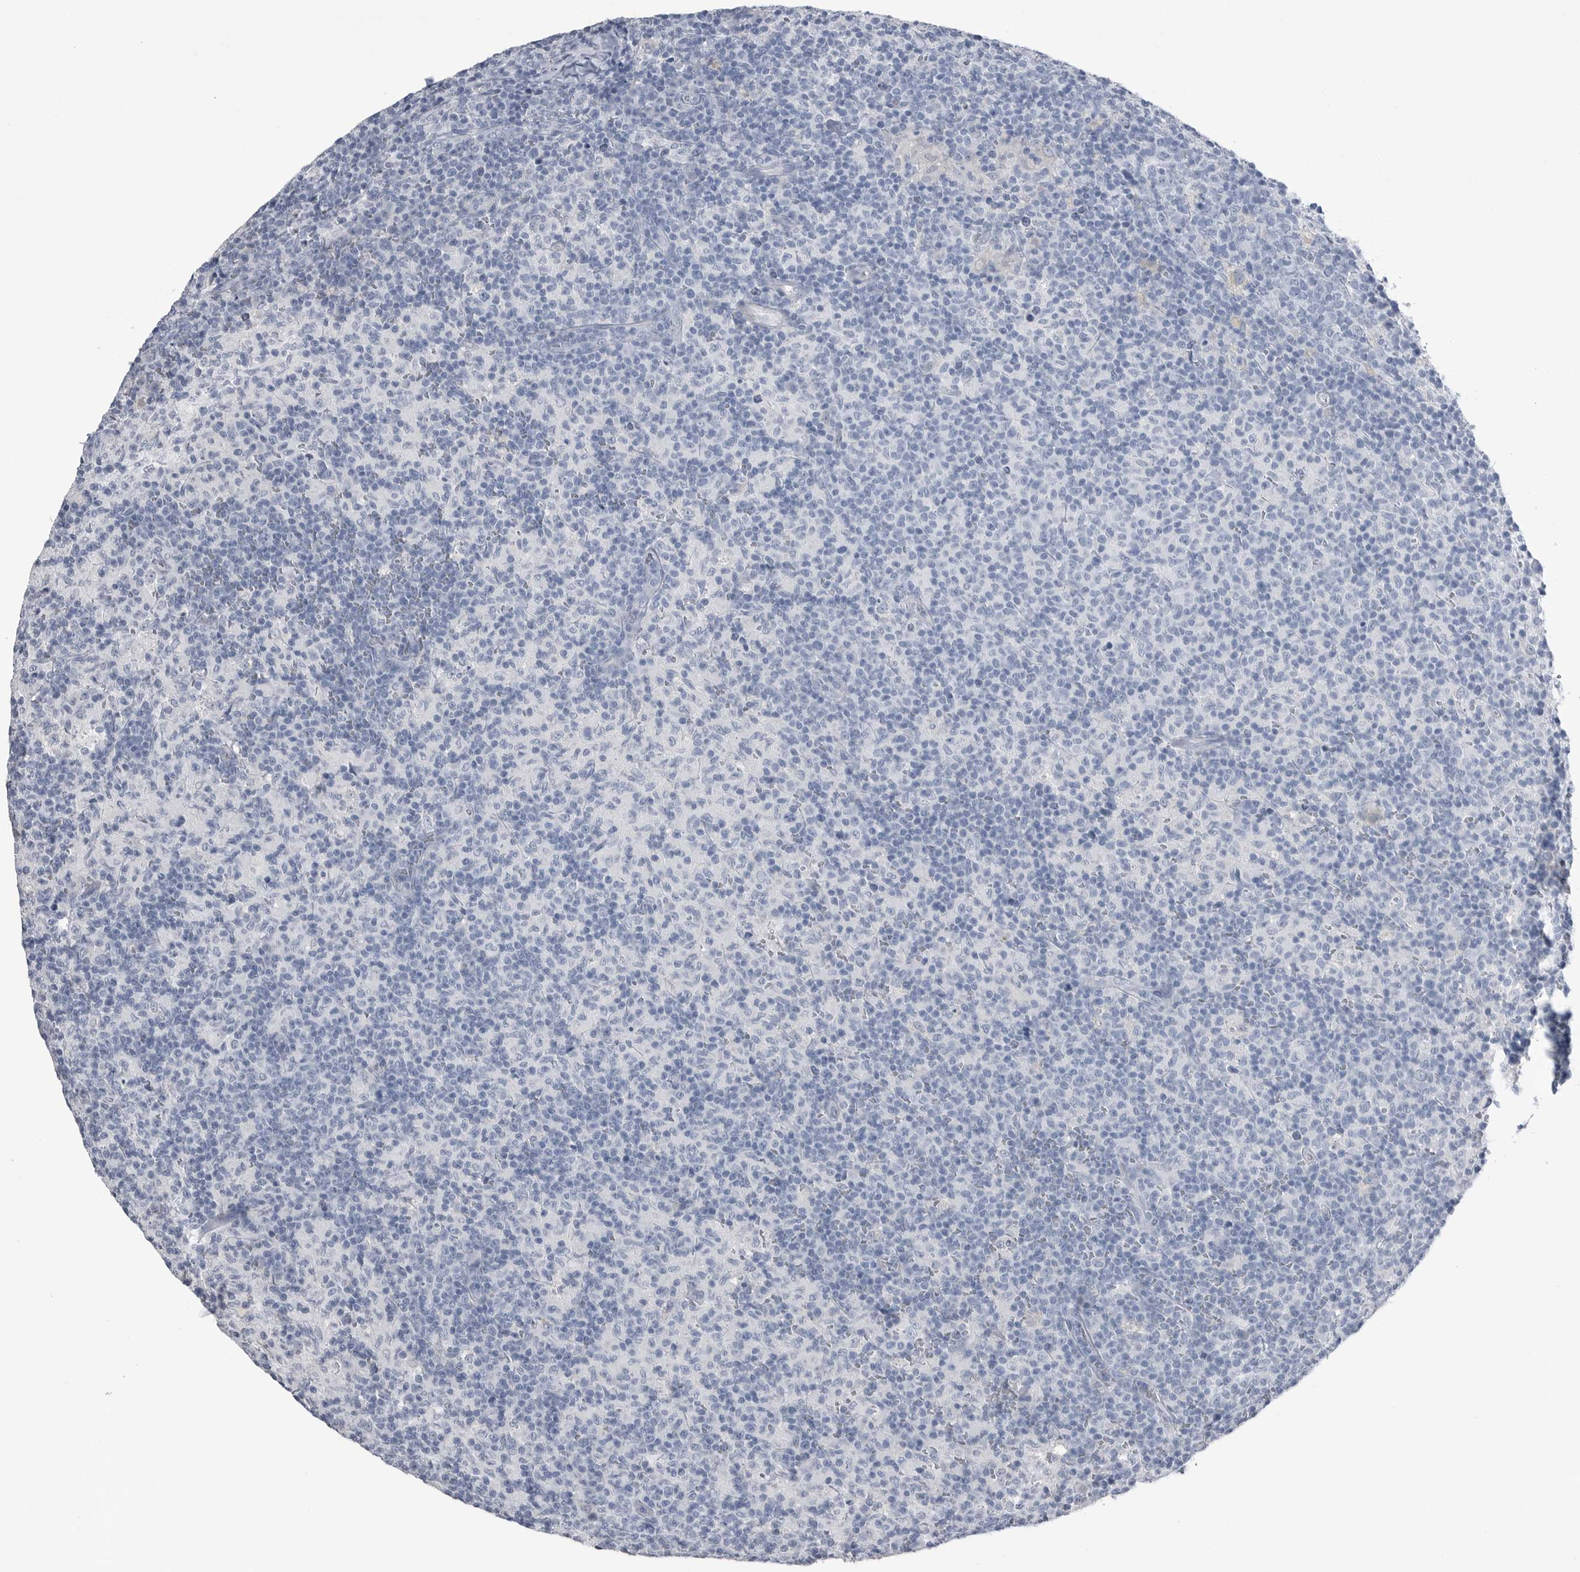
{"staining": {"intensity": "negative", "quantity": "none", "location": "none"}, "tissue": "lymph node", "cell_type": "Germinal center cells", "image_type": "normal", "snomed": [{"axis": "morphology", "description": "Normal tissue, NOS"}, {"axis": "morphology", "description": "Inflammation, NOS"}, {"axis": "topography", "description": "Lymph node"}], "caption": "Germinal center cells show no significant expression in normal lymph node.", "gene": "ABHD12", "patient": {"sex": "male", "age": 55}}